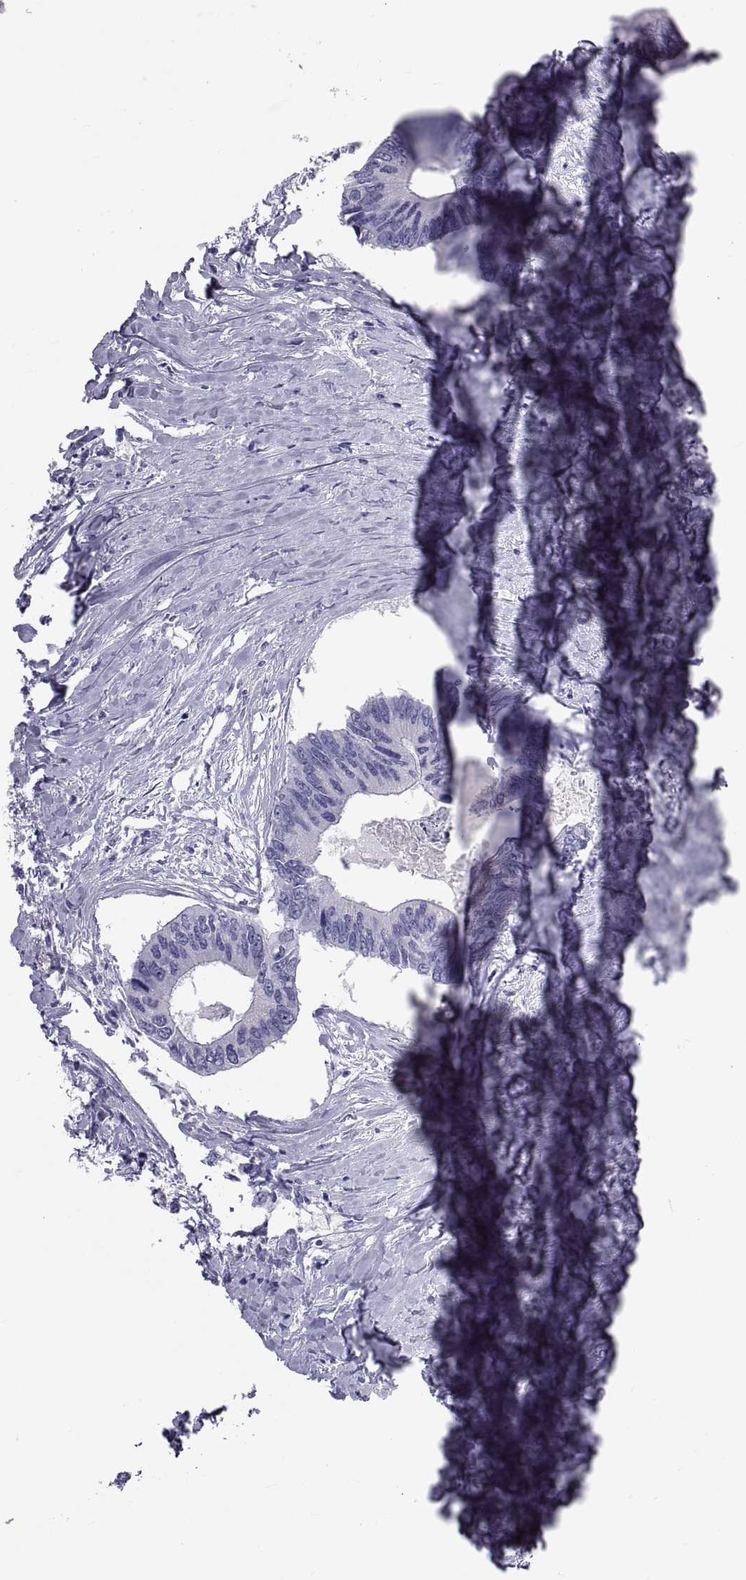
{"staining": {"intensity": "negative", "quantity": "none", "location": "none"}, "tissue": "colorectal cancer", "cell_type": "Tumor cells", "image_type": "cancer", "snomed": [{"axis": "morphology", "description": "Adenocarcinoma, NOS"}, {"axis": "topography", "description": "Colon"}], "caption": "Tumor cells are negative for brown protein staining in colorectal cancer.", "gene": "DEFB129", "patient": {"sex": "male", "age": 53}}